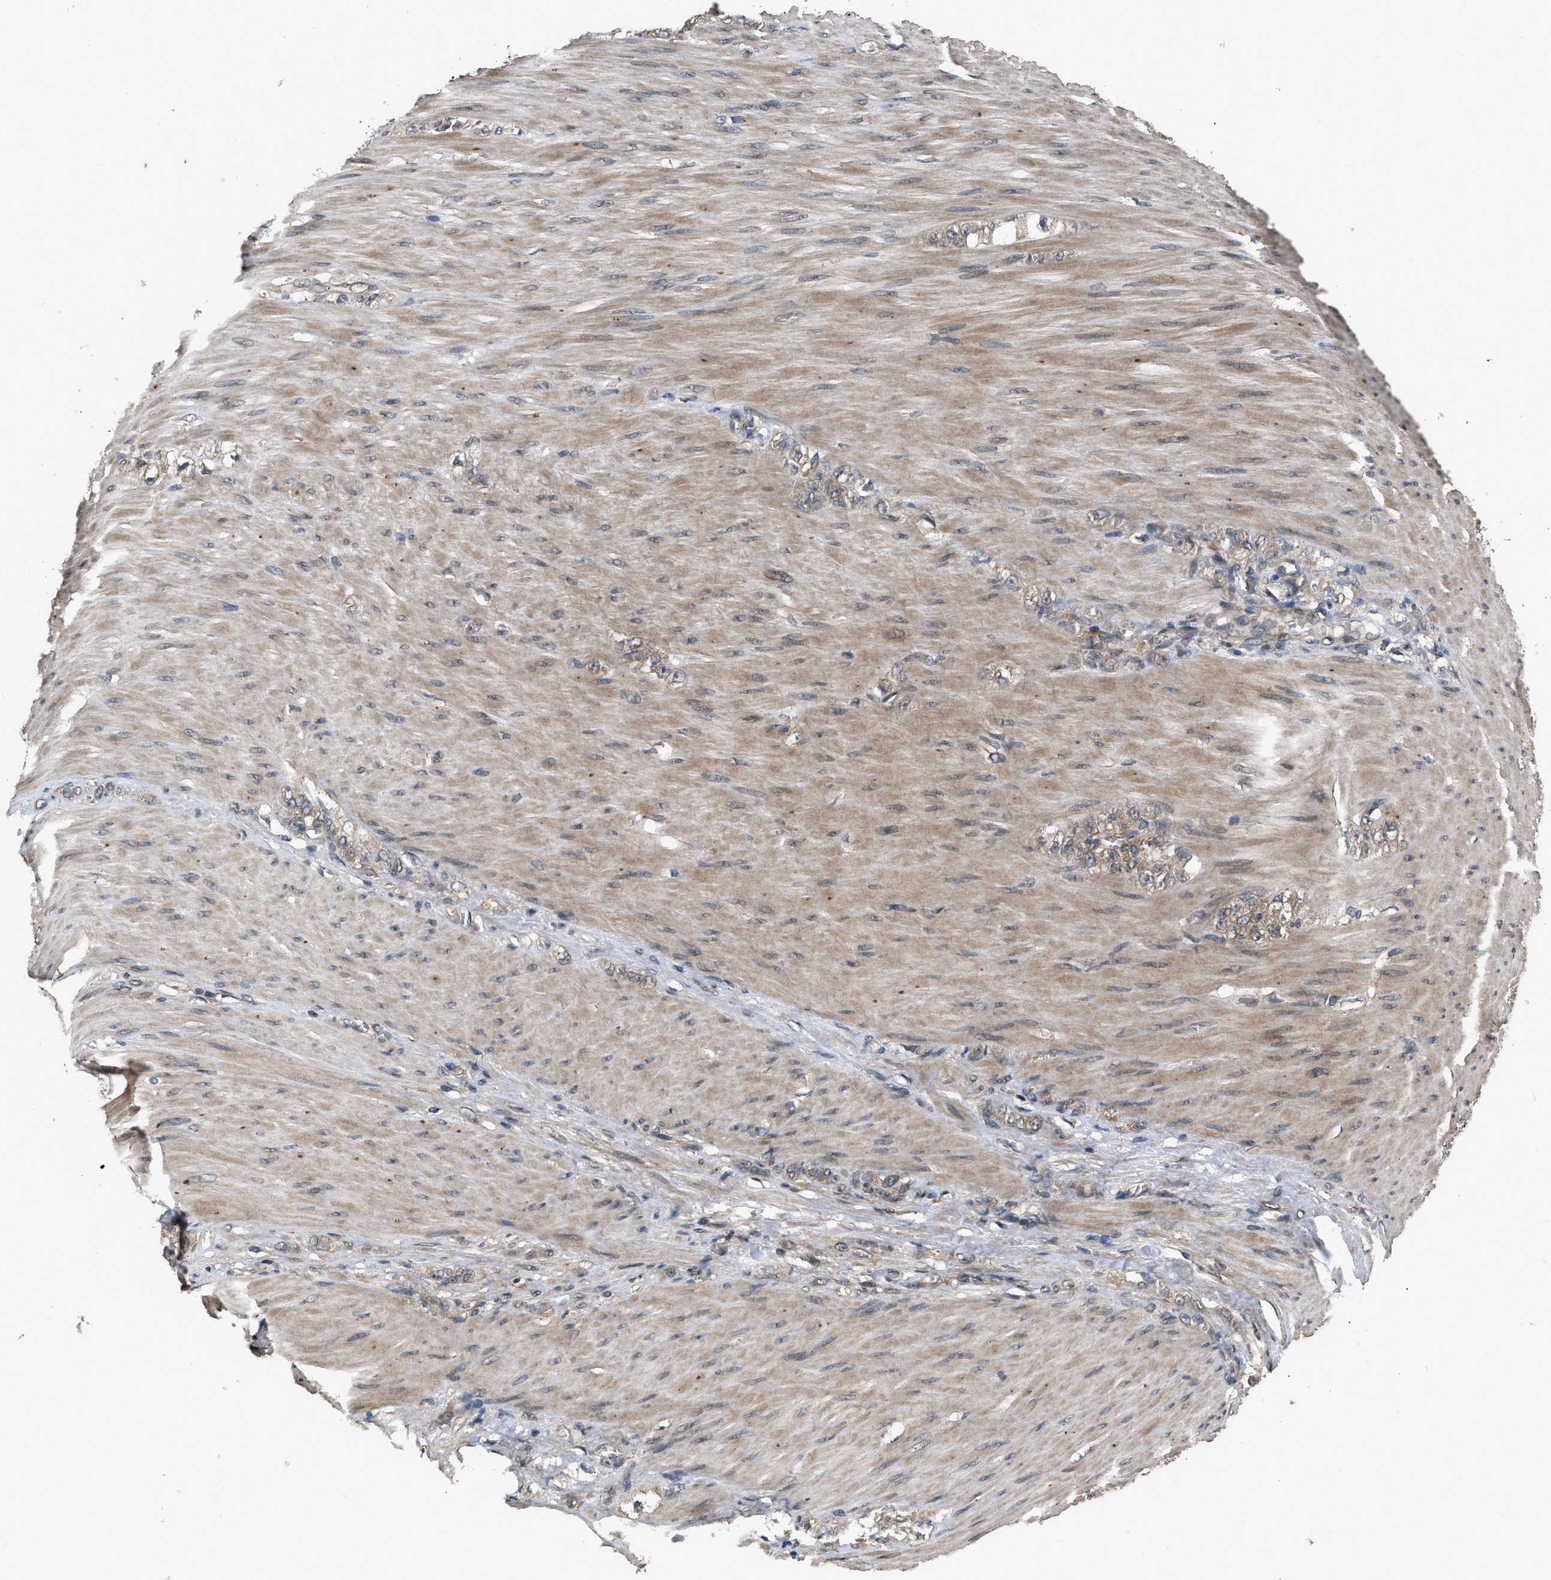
{"staining": {"intensity": "weak", "quantity": ">75%", "location": "cytoplasmic/membranous"}, "tissue": "stomach cancer", "cell_type": "Tumor cells", "image_type": "cancer", "snomed": [{"axis": "morphology", "description": "Normal tissue, NOS"}, {"axis": "morphology", "description": "Adenocarcinoma, NOS"}, {"axis": "topography", "description": "Stomach"}], "caption": "Immunohistochemistry (IHC) (DAB) staining of human stomach cancer exhibits weak cytoplasmic/membranous protein staining in about >75% of tumor cells.", "gene": "UTRN", "patient": {"sex": "male", "age": 82}}